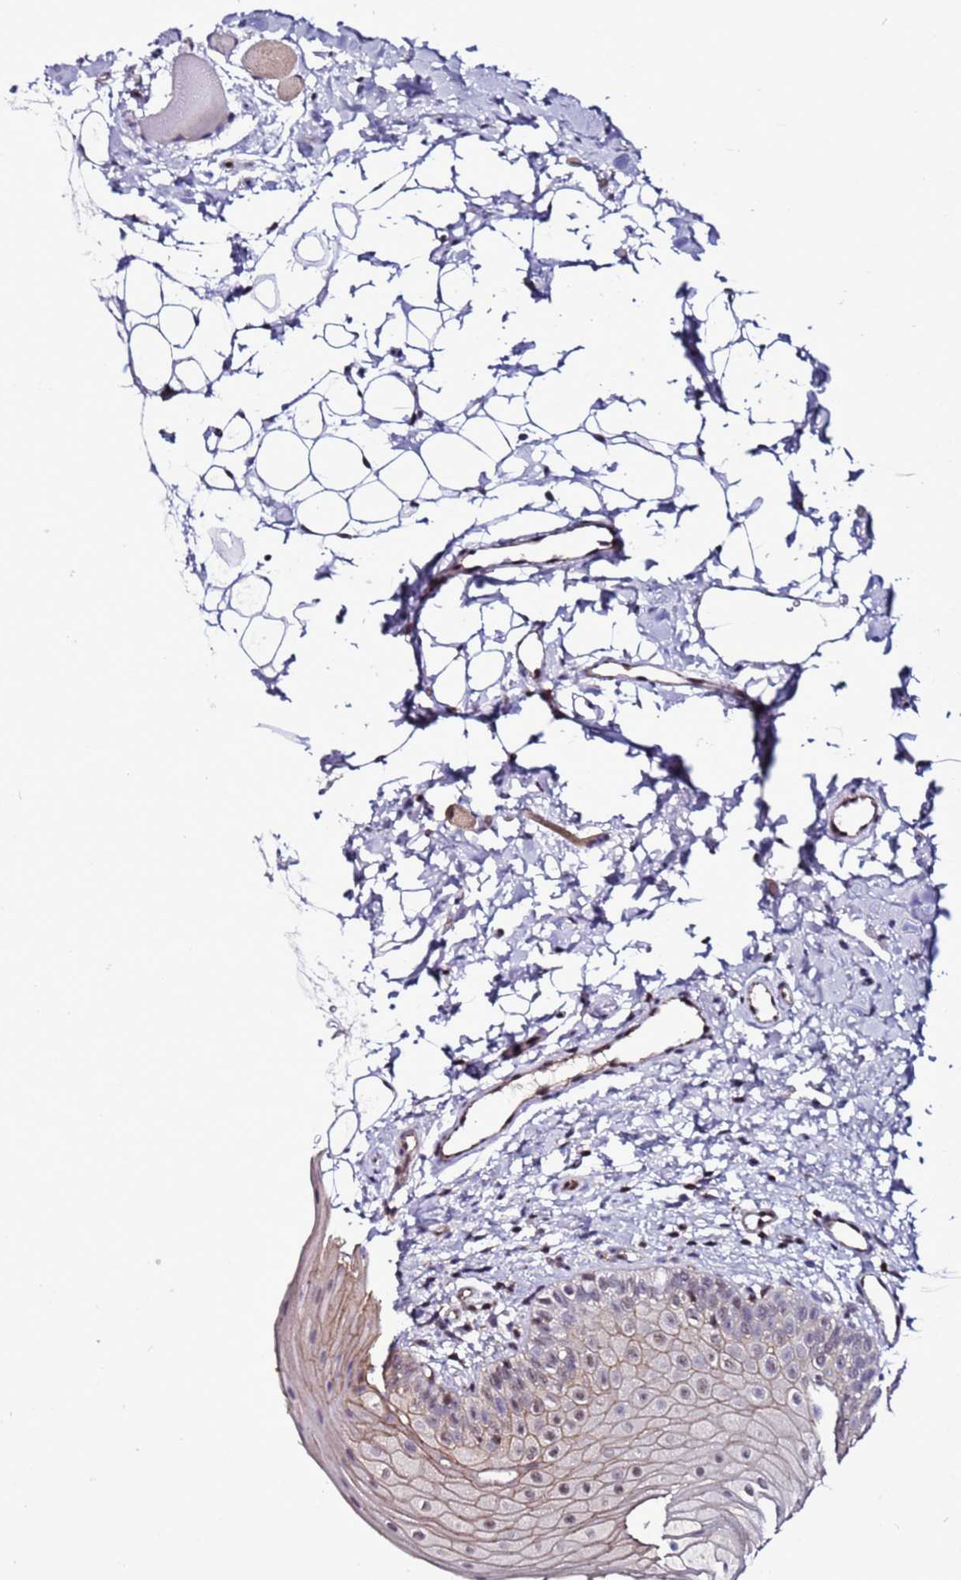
{"staining": {"intensity": "weak", "quantity": "25%-75%", "location": "cytoplasmic/membranous,nuclear"}, "tissue": "oral mucosa", "cell_type": "Squamous epithelial cells", "image_type": "normal", "snomed": [{"axis": "morphology", "description": "Normal tissue, NOS"}, {"axis": "topography", "description": "Oral tissue"}], "caption": "Protein expression analysis of normal oral mucosa reveals weak cytoplasmic/membranous,nuclear expression in approximately 25%-75% of squamous epithelial cells.", "gene": "TENM3", "patient": {"sex": "male", "age": 28}}